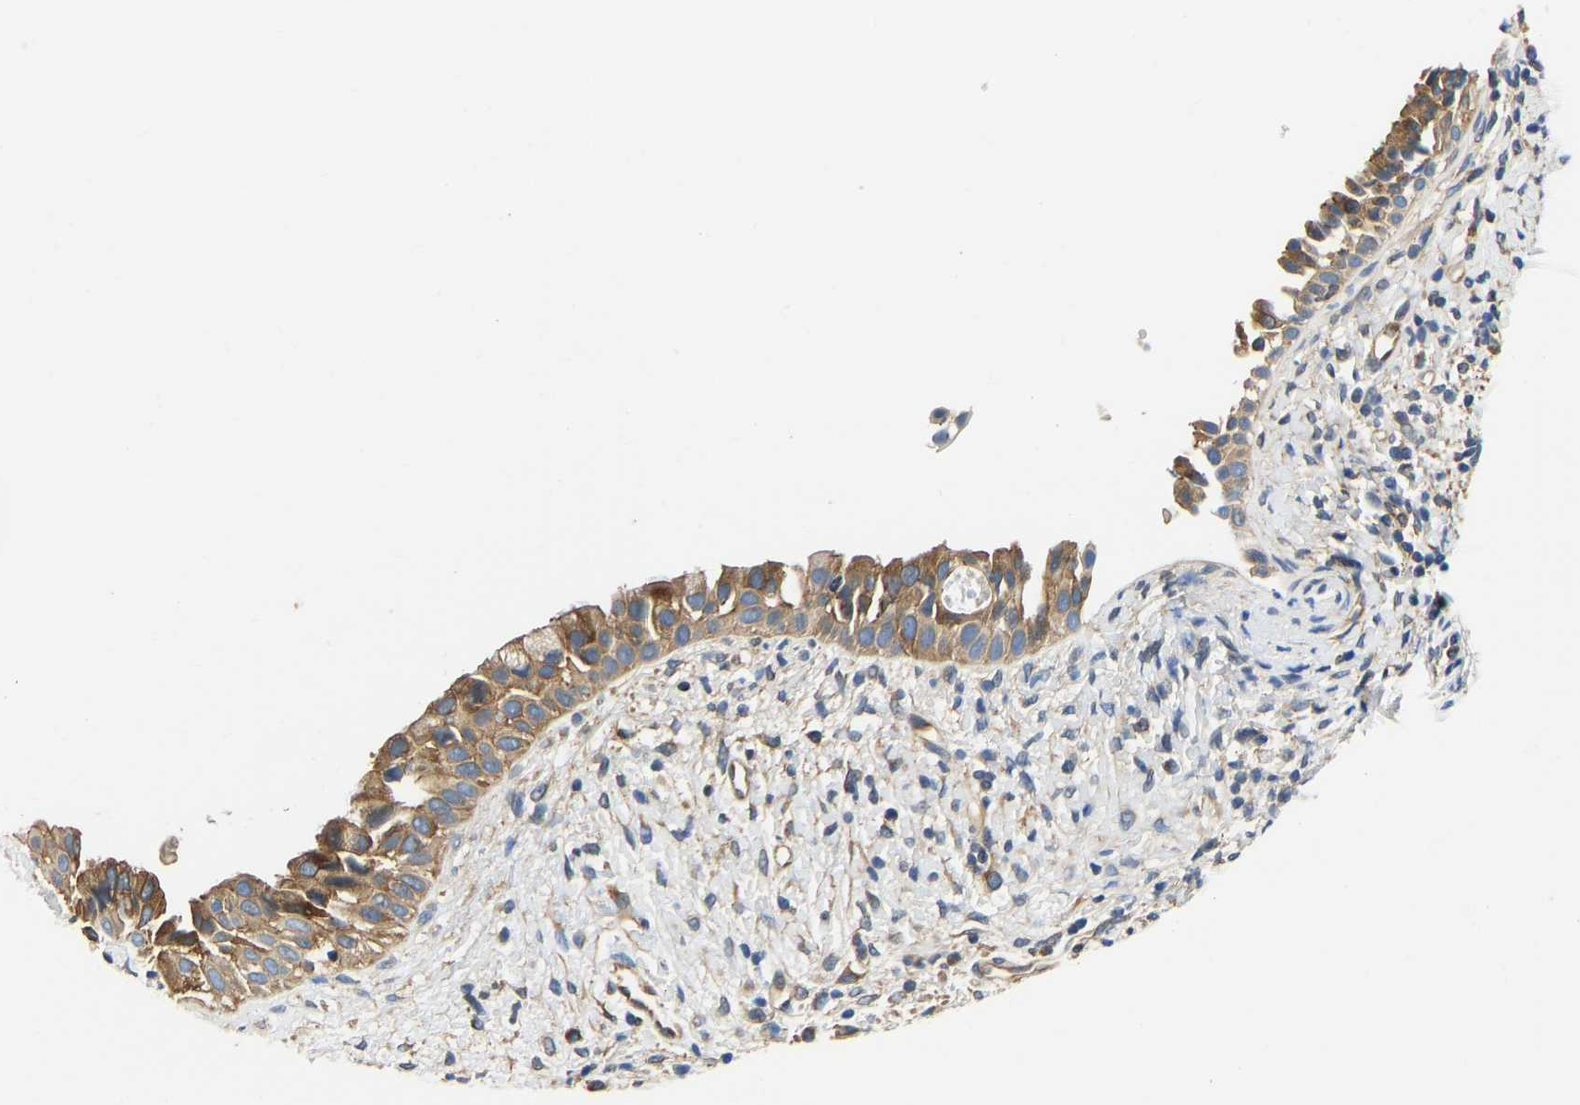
{"staining": {"intensity": "moderate", "quantity": ">75%", "location": "cytoplasmic/membranous"}, "tissue": "nasopharynx", "cell_type": "Respiratory epithelial cells", "image_type": "normal", "snomed": [{"axis": "morphology", "description": "Normal tissue, NOS"}, {"axis": "topography", "description": "Nasopharynx"}], "caption": "Benign nasopharynx was stained to show a protein in brown. There is medium levels of moderate cytoplasmic/membranous expression in about >75% of respiratory epithelial cells. The protein of interest is shown in brown color, while the nuclei are stained blue.", "gene": "FLNB", "patient": {"sex": "male", "age": 22}}